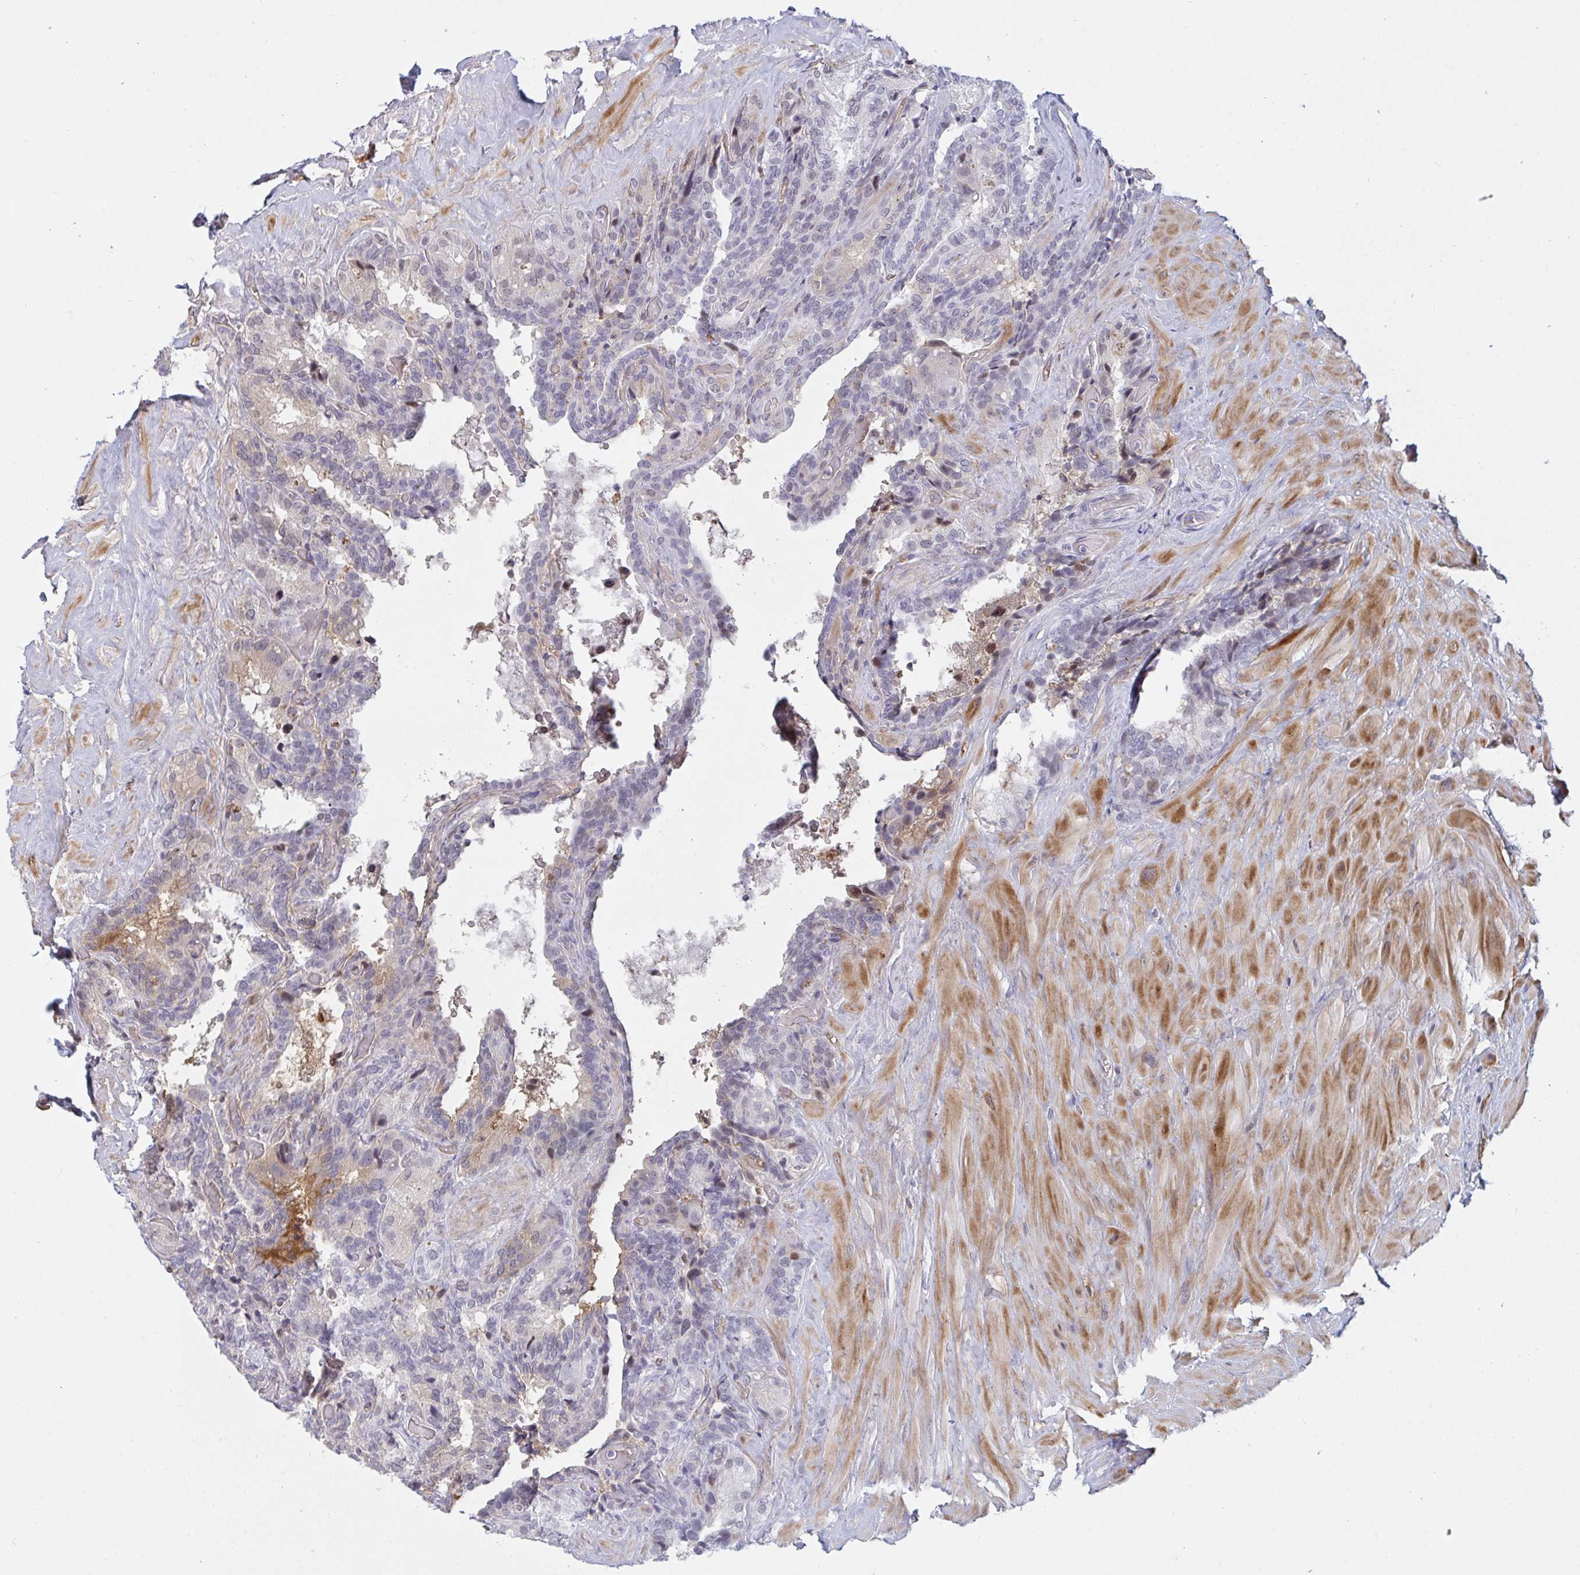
{"staining": {"intensity": "weak", "quantity": "<25%", "location": "cytoplasmic/membranous"}, "tissue": "seminal vesicle", "cell_type": "Glandular cells", "image_type": "normal", "snomed": [{"axis": "morphology", "description": "Normal tissue, NOS"}, {"axis": "topography", "description": "Seminal veicle"}], "caption": "This is a photomicrograph of immunohistochemistry staining of benign seminal vesicle, which shows no positivity in glandular cells. (DAB immunohistochemistry with hematoxylin counter stain).", "gene": "DSCAML1", "patient": {"sex": "male", "age": 60}}